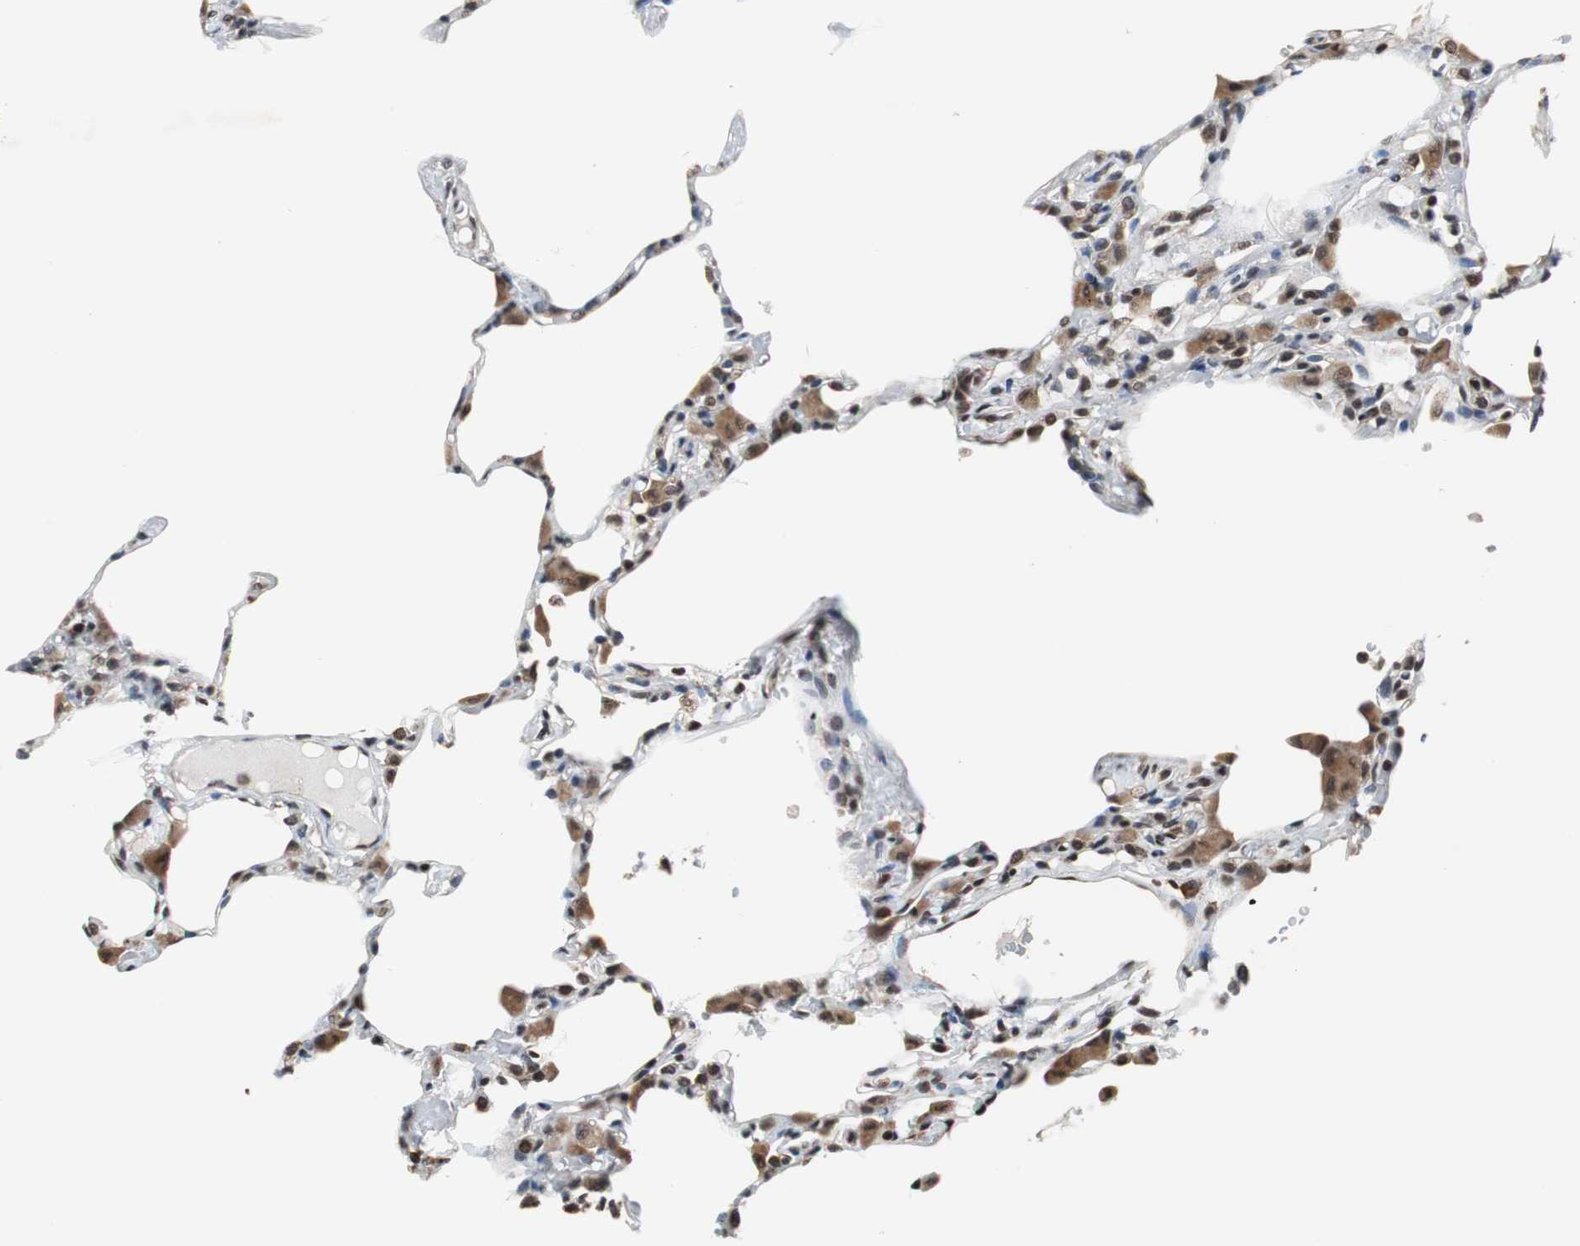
{"staining": {"intensity": "moderate", "quantity": "25%-75%", "location": "nuclear"}, "tissue": "lung", "cell_type": "Alveolar cells", "image_type": "normal", "snomed": [{"axis": "morphology", "description": "Normal tissue, NOS"}, {"axis": "topography", "description": "Lung"}], "caption": "IHC image of normal lung: human lung stained using IHC shows medium levels of moderate protein expression localized specifically in the nuclear of alveolar cells, appearing as a nuclear brown color.", "gene": "REST", "patient": {"sex": "female", "age": 49}}